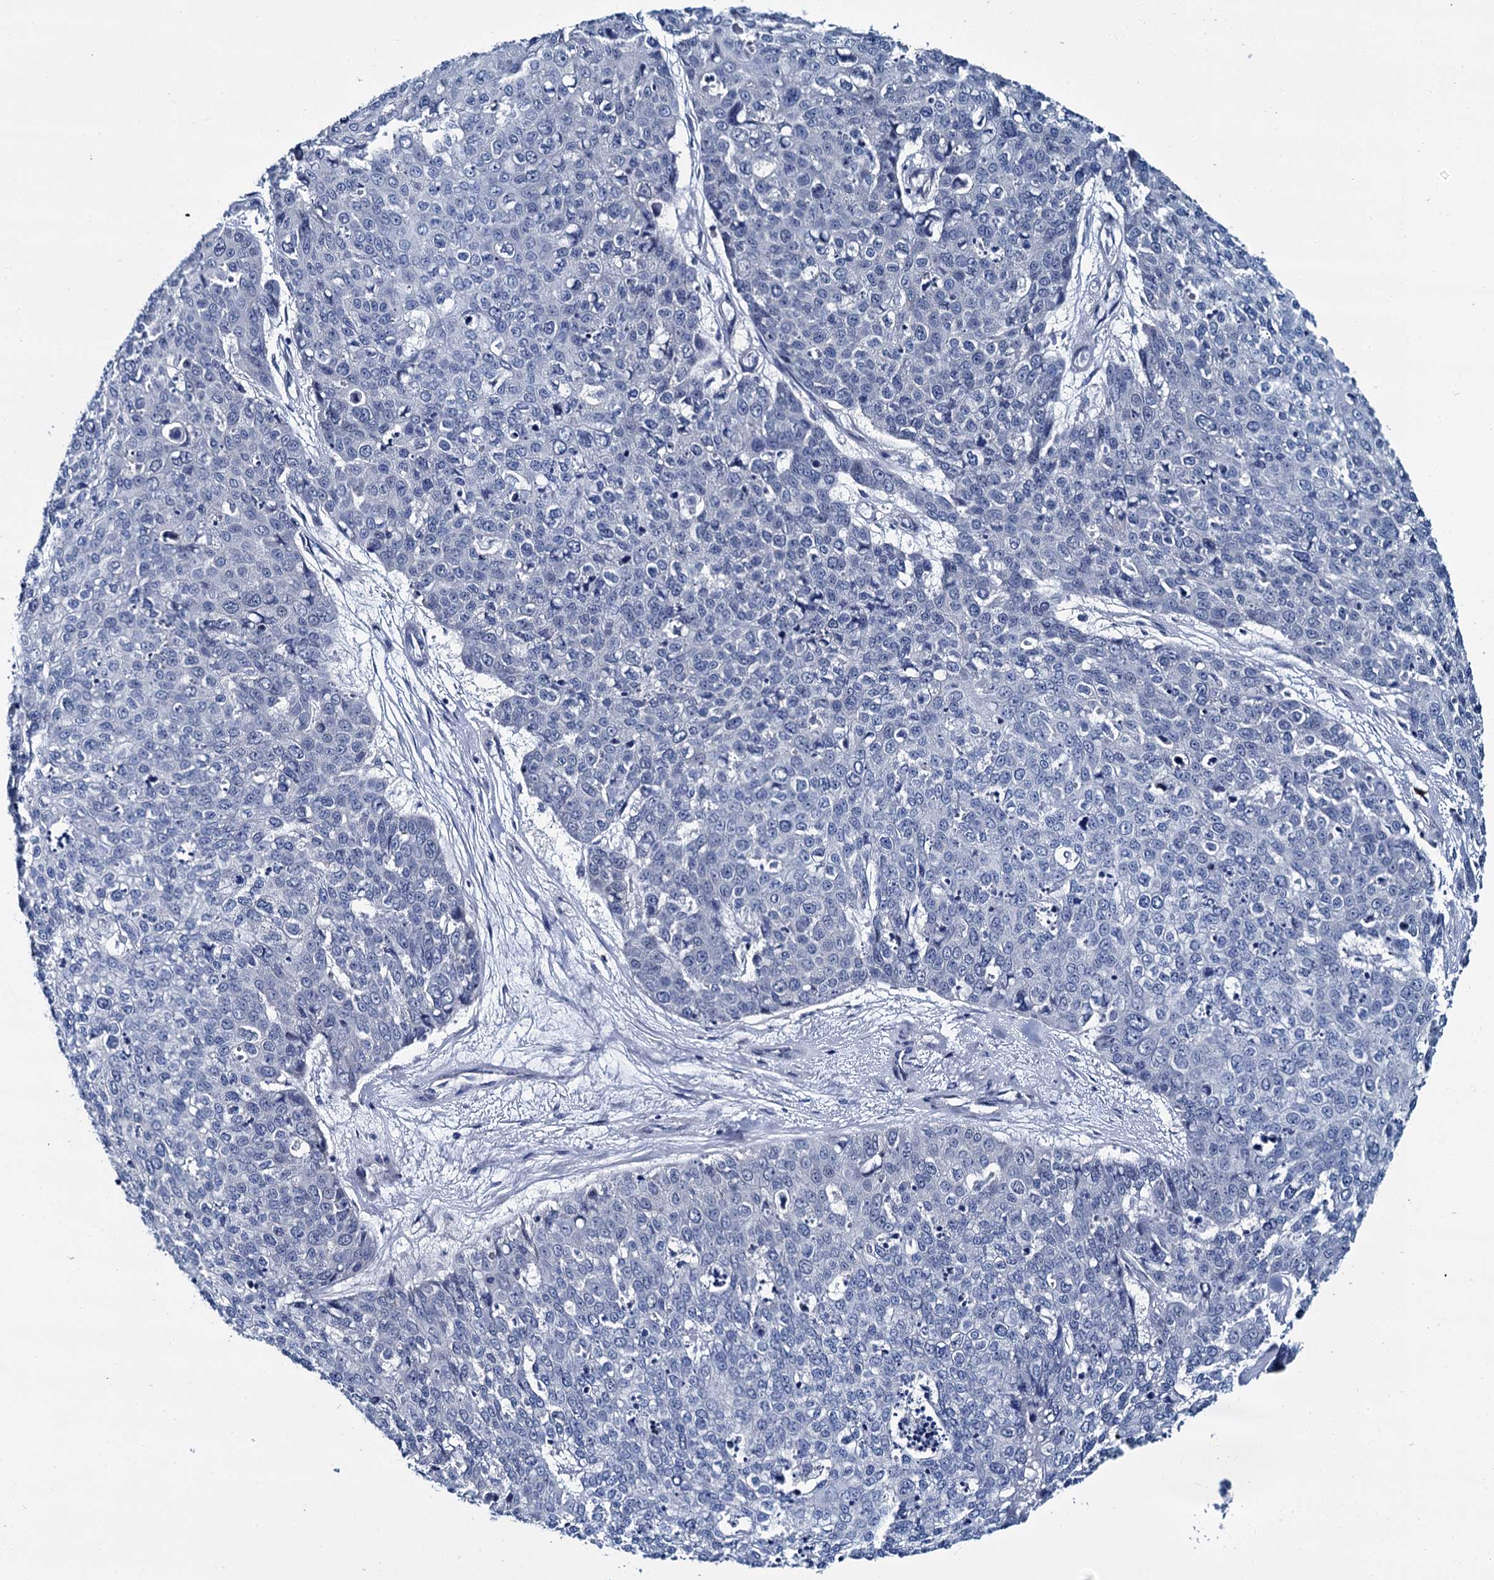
{"staining": {"intensity": "negative", "quantity": "none", "location": "none"}, "tissue": "skin cancer", "cell_type": "Tumor cells", "image_type": "cancer", "snomed": [{"axis": "morphology", "description": "Squamous cell carcinoma, NOS"}, {"axis": "topography", "description": "Skin"}], "caption": "IHC micrograph of human skin cancer (squamous cell carcinoma) stained for a protein (brown), which reveals no positivity in tumor cells.", "gene": "MIOX", "patient": {"sex": "male", "age": 71}}